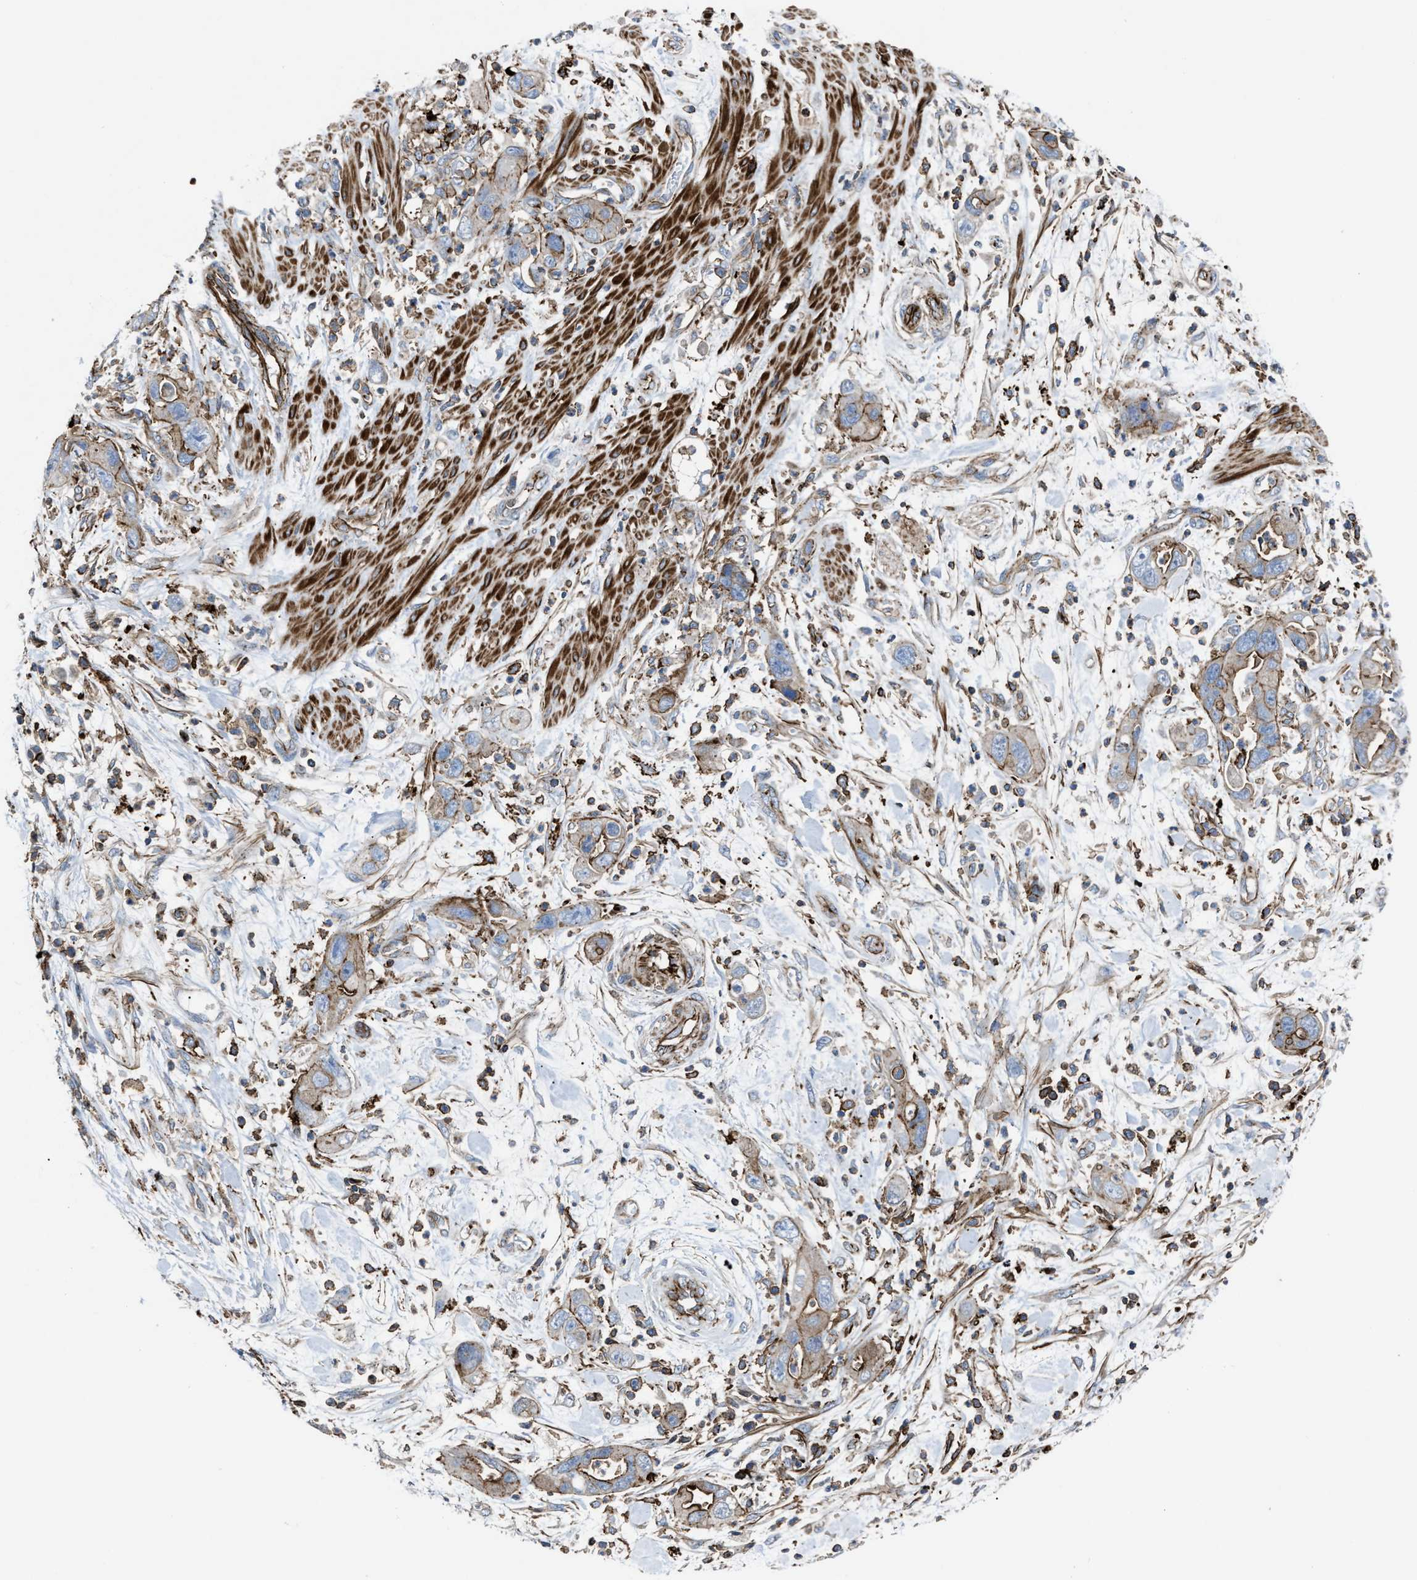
{"staining": {"intensity": "moderate", "quantity": ">75%", "location": "cytoplasmic/membranous"}, "tissue": "pancreatic cancer", "cell_type": "Tumor cells", "image_type": "cancer", "snomed": [{"axis": "morphology", "description": "Adenocarcinoma, NOS"}, {"axis": "topography", "description": "Pancreas"}], "caption": "Protein analysis of pancreatic cancer tissue exhibits moderate cytoplasmic/membranous expression in approximately >75% of tumor cells.", "gene": "AGPAT2", "patient": {"sex": "female", "age": 70}}